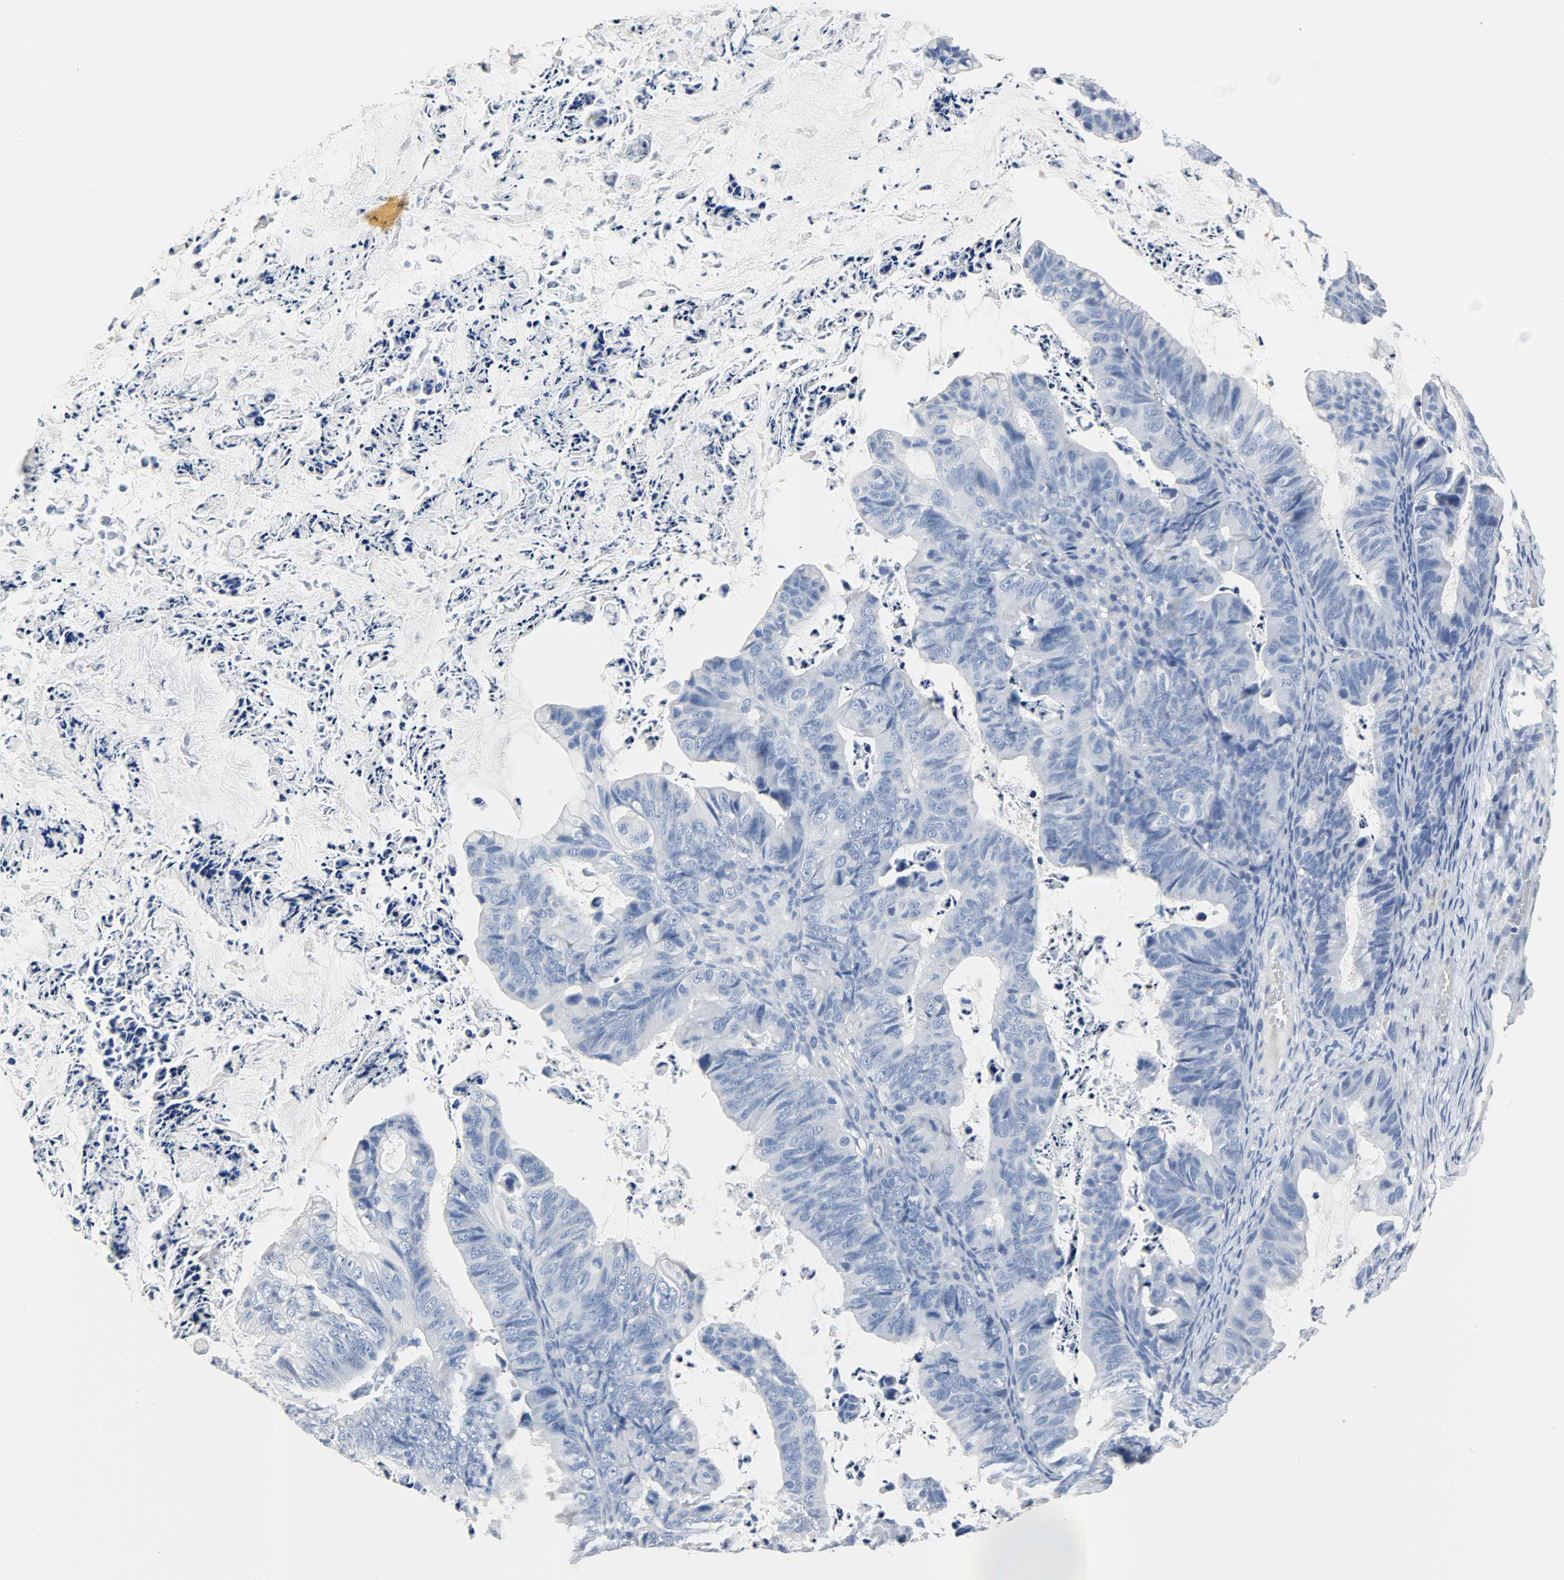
{"staining": {"intensity": "negative", "quantity": "none", "location": "none"}, "tissue": "ovarian cancer", "cell_type": "Tumor cells", "image_type": "cancer", "snomed": [{"axis": "morphology", "description": "Cystadenocarcinoma, mucinous, NOS"}, {"axis": "topography", "description": "Ovary"}], "caption": "Tumor cells are negative for protein expression in human ovarian cancer.", "gene": "CA3", "patient": {"sex": "female", "age": 36}}